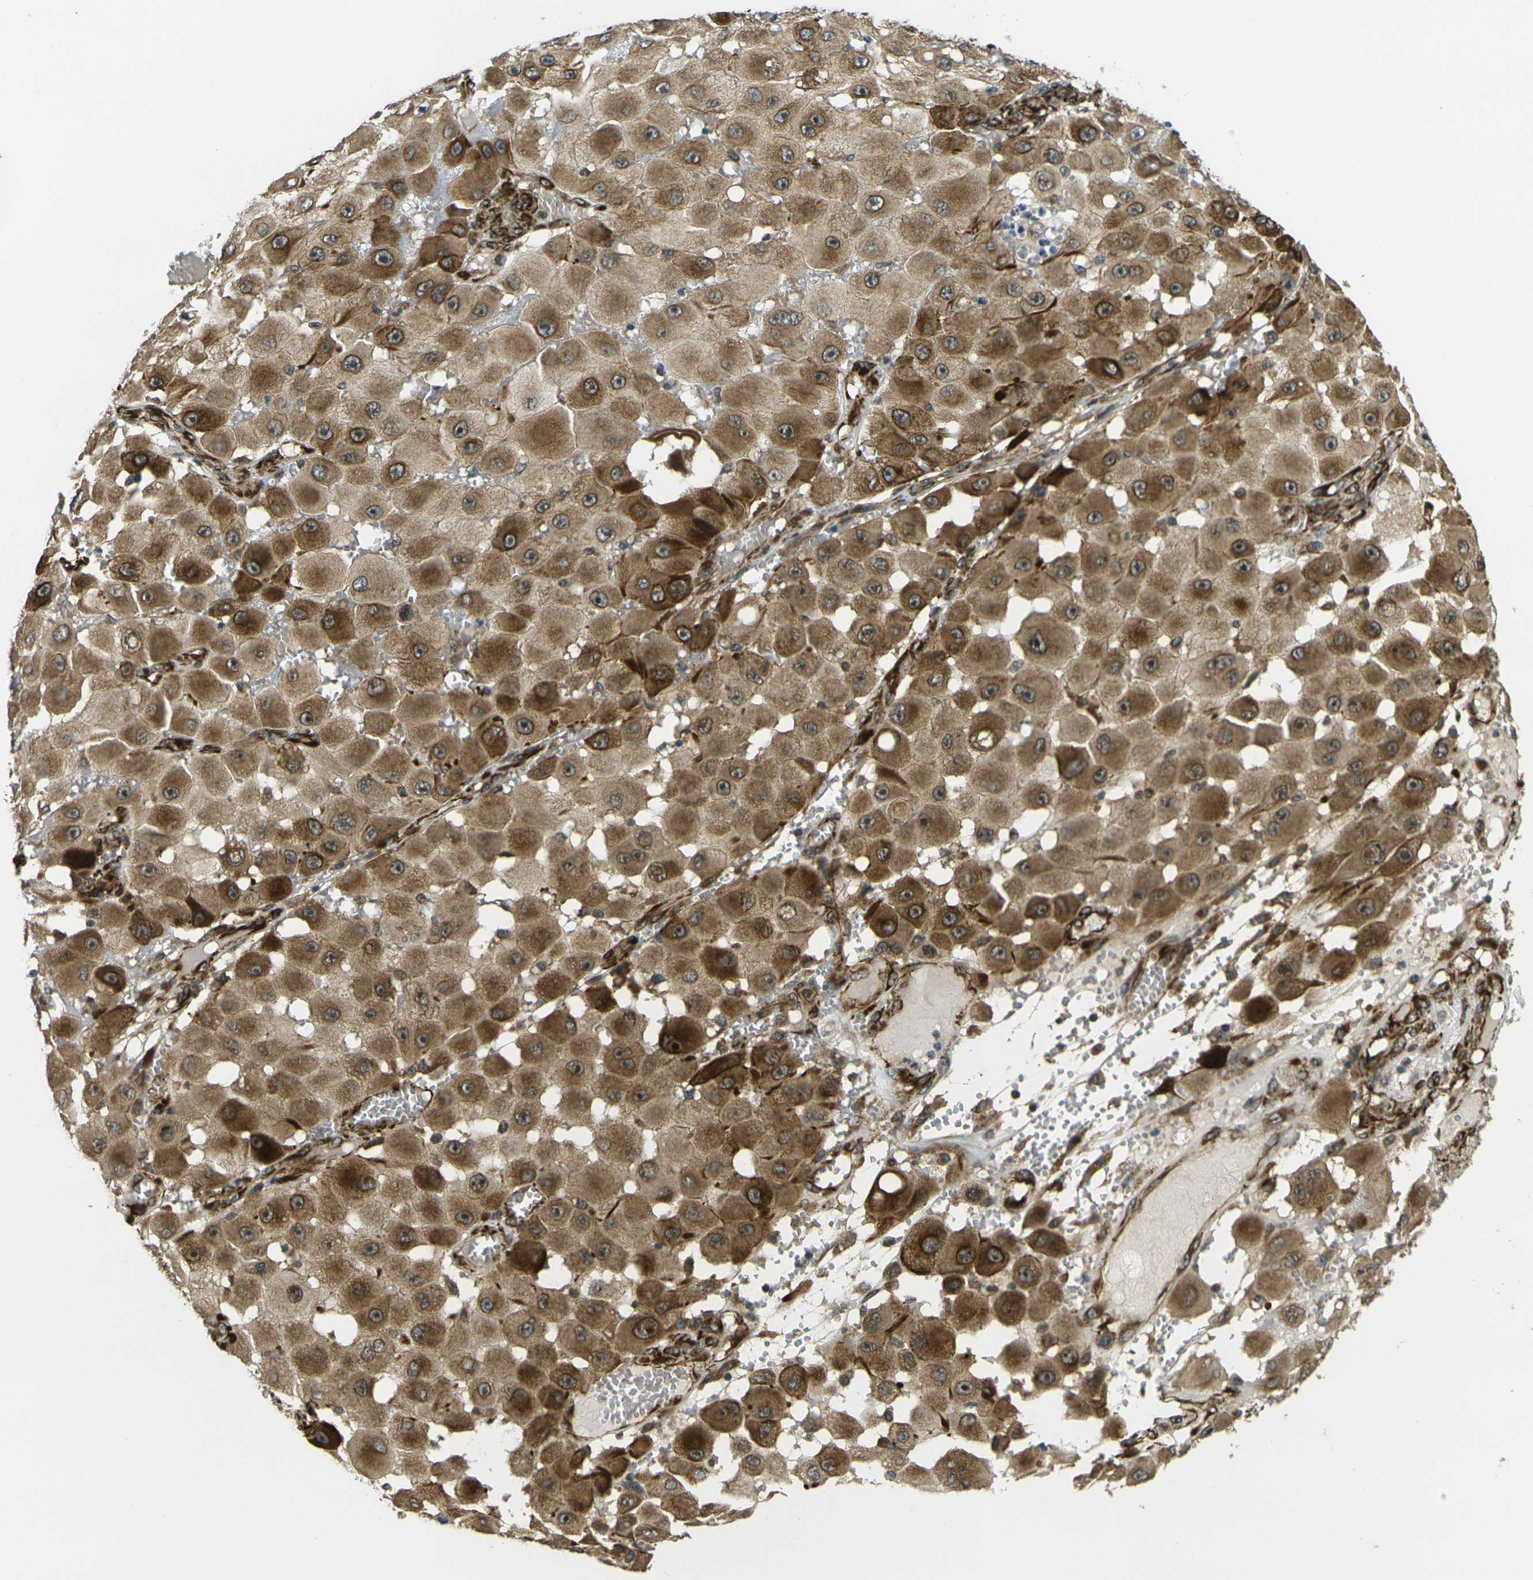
{"staining": {"intensity": "moderate", "quantity": ">75%", "location": "cytoplasmic/membranous"}, "tissue": "melanoma", "cell_type": "Tumor cells", "image_type": "cancer", "snomed": [{"axis": "morphology", "description": "Malignant melanoma, NOS"}, {"axis": "topography", "description": "Skin"}], "caption": "The photomicrograph shows immunohistochemical staining of malignant melanoma. There is moderate cytoplasmic/membranous staining is seen in about >75% of tumor cells.", "gene": "FUT11", "patient": {"sex": "female", "age": 81}}